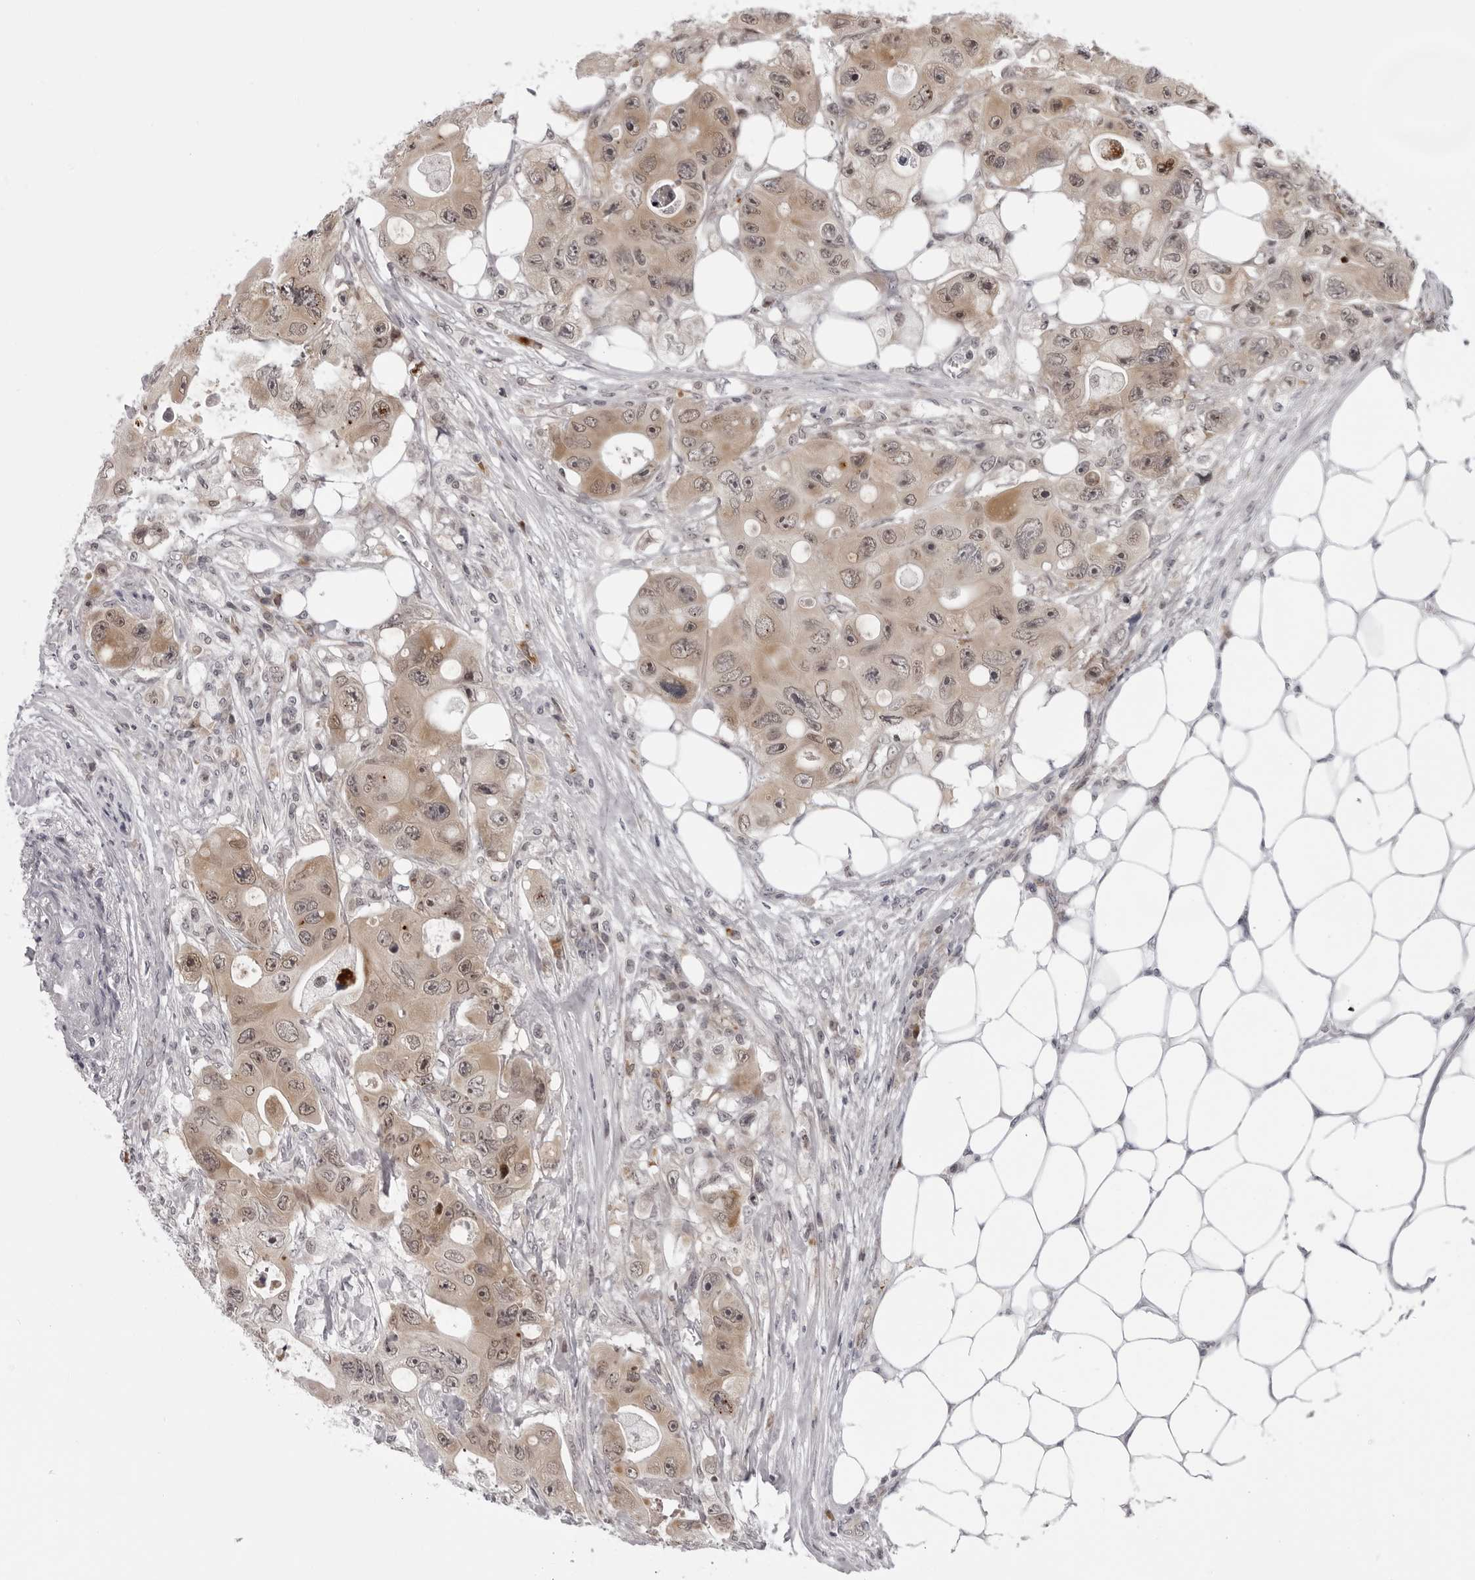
{"staining": {"intensity": "weak", "quantity": ">75%", "location": "cytoplasmic/membranous,nuclear"}, "tissue": "colorectal cancer", "cell_type": "Tumor cells", "image_type": "cancer", "snomed": [{"axis": "morphology", "description": "Adenocarcinoma, NOS"}, {"axis": "topography", "description": "Colon"}], "caption": "Protein analysis of colorectal cancer tissue demonstrates weak cytoplasmic/membranous and nuclear positivity in approximately >75% of tumor cells.", "gene": "GCSAML", "patient": {"sex": "female", "age": 46}}